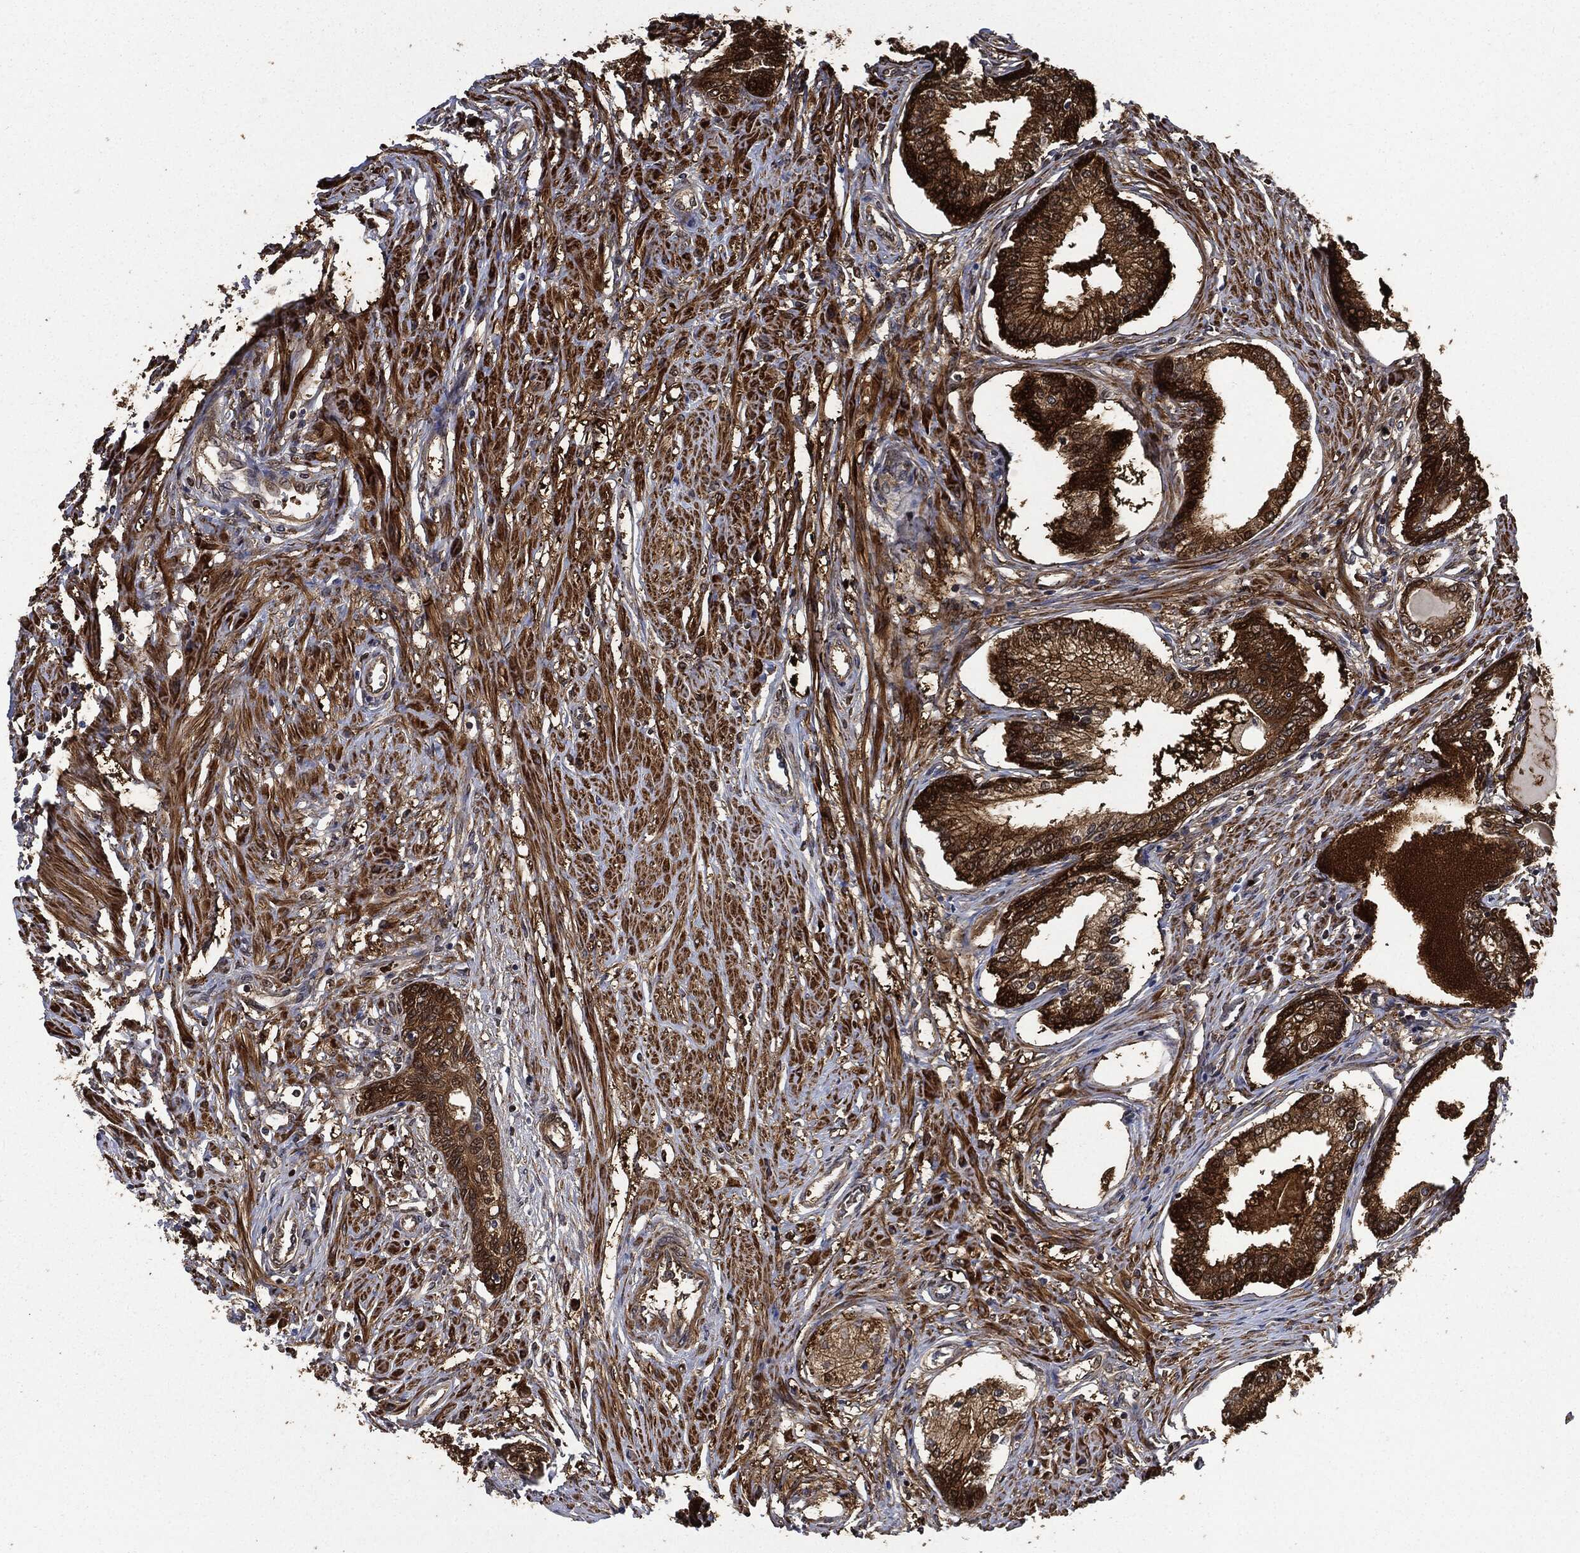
{"staining": {"intensity": "moderate", "quantity": ">75%", "location": "cytoplasmic/membranous"}, "tissue": "prostate cancer", "cell_type": "Tumor cells", "image_type": "cancer", "snomed": [{"axis": "morphology", "description": "Adenocarcinoma, Low grade"}, {"axis": "topography", "description": "Prostate and seminal vesicle, NOS"}], "caption": "Brown immunohistochemical staining in human prostate cancer (low-grade adenocarcinoma) displays moderate cytoplasmic/membranous expression in about >75% of tumor cells. Nuclei are stained in blue.", "gene": "PRDX2", "patient": {"sex": "male", "age": 61}}